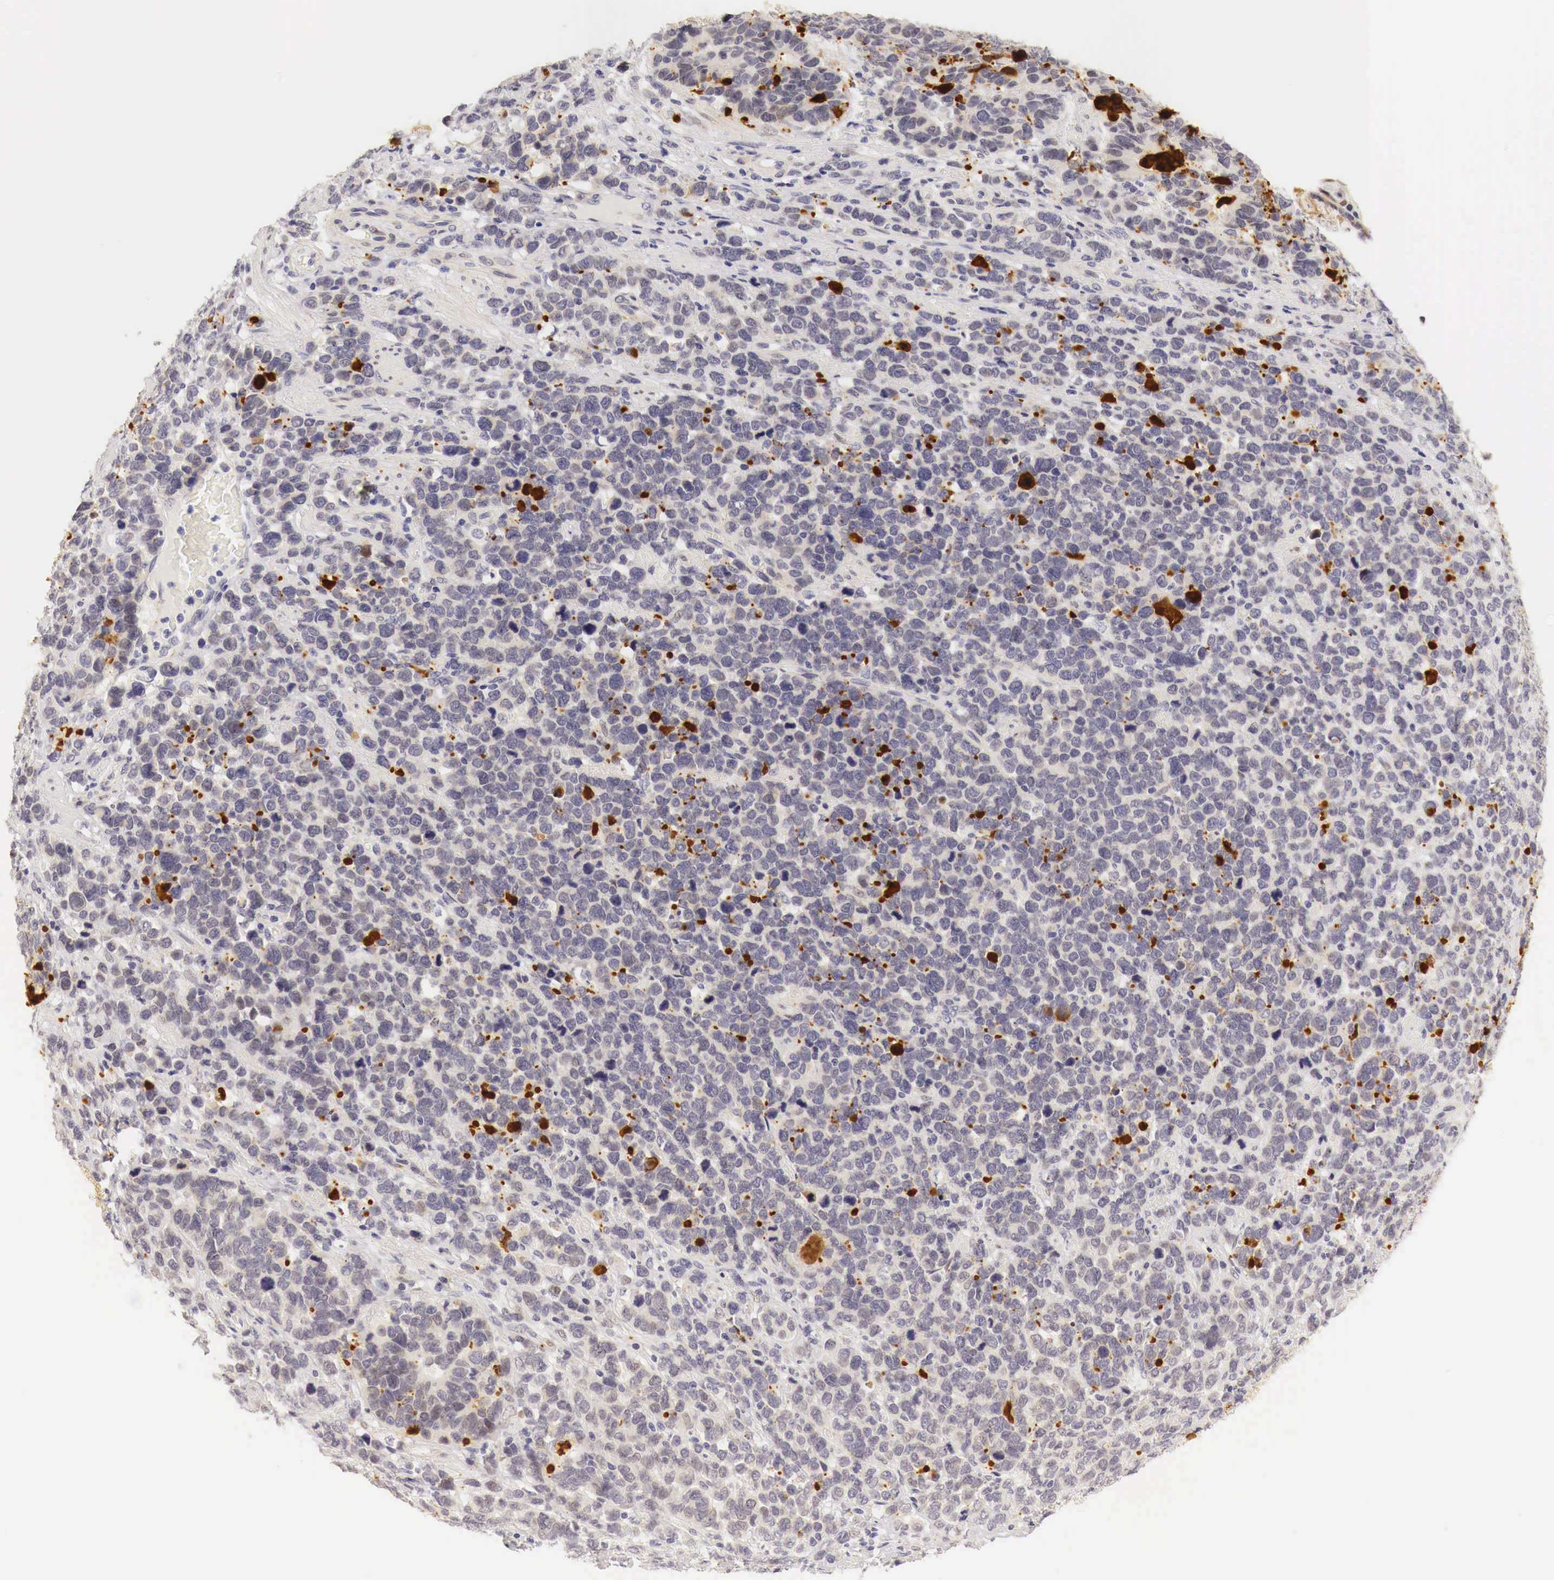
{"staining": {"intensity": "negative", "quantity": "none", "location": "none"}, "tissue": "stomach cancer", "cell_type": "Tumor cells", "image_type": "cancer", "snomed": [{"axis": "morphology", "description": "Adenocarcinoma, NOS"}, {"axis": "topography", "description": "Stomach, upper"}], "caption": "Immunohistochemical staining of adenocarcinoma (stomach) demonstrates no significant expression in tumor cells.", "gene": "CASP3", "patient": {"sex": "male", "age": 71}}